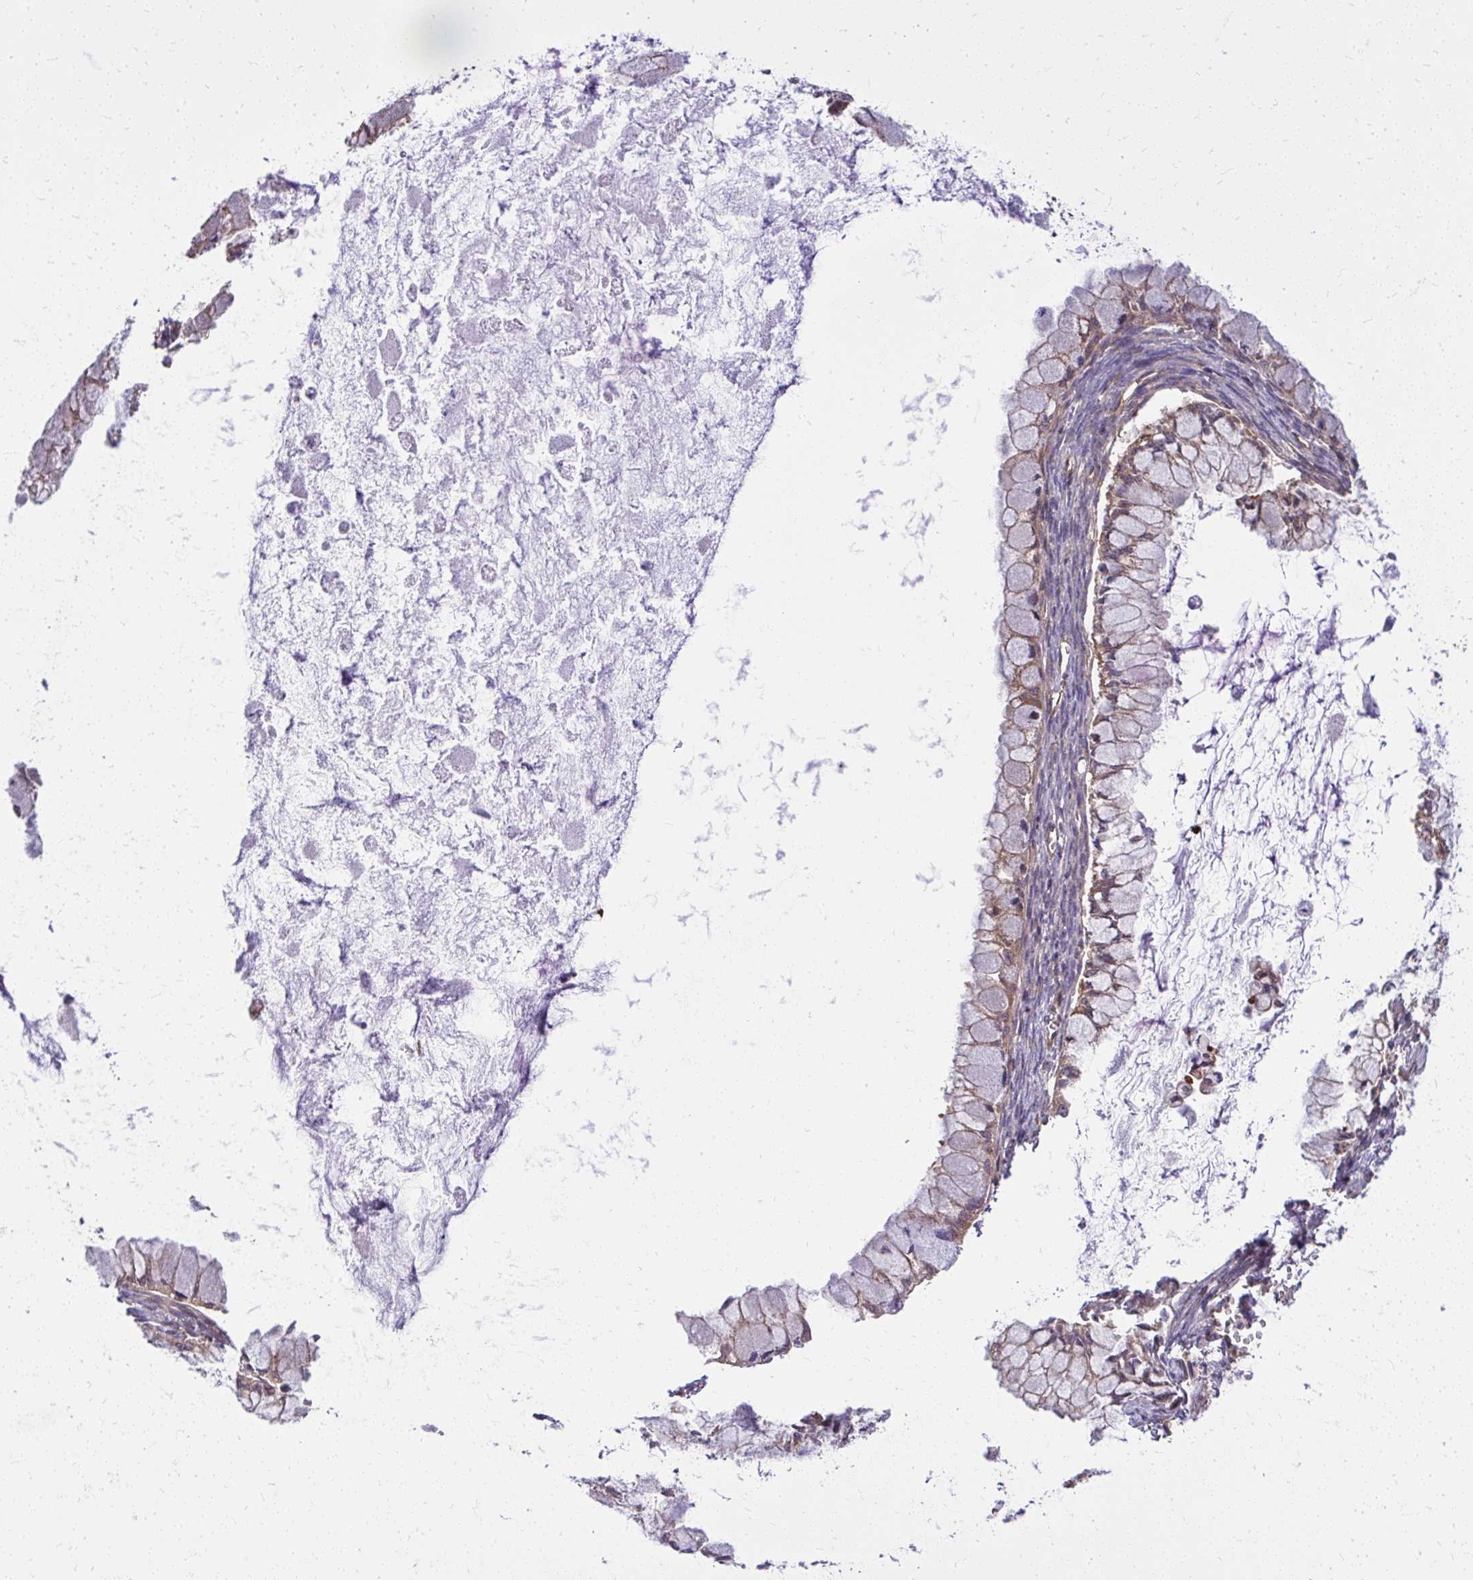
{"staining": {"intensity": "moderate", "quantity": ">75%", "location": "cytoplasmic/membranous"}, "tissue": "ovarian cancer", "cell_type": "Tumor cells", "image_type": "cancer", "snomed": [{"axis": "morphology", "description": "Cystadenocarcinoma, mucinous, NOS"}, {"axis": "topography", "description": "Ovary"}], "caption": "Ovarian cancer tissue reveals moderate cytoplasmic/membranous positivity in about >75% of tumor cells (Brightfield microscopy of DAB IHC at high magnification).", "gene": "PPP5C", "patient": {"sex": "female", "age": 34}}